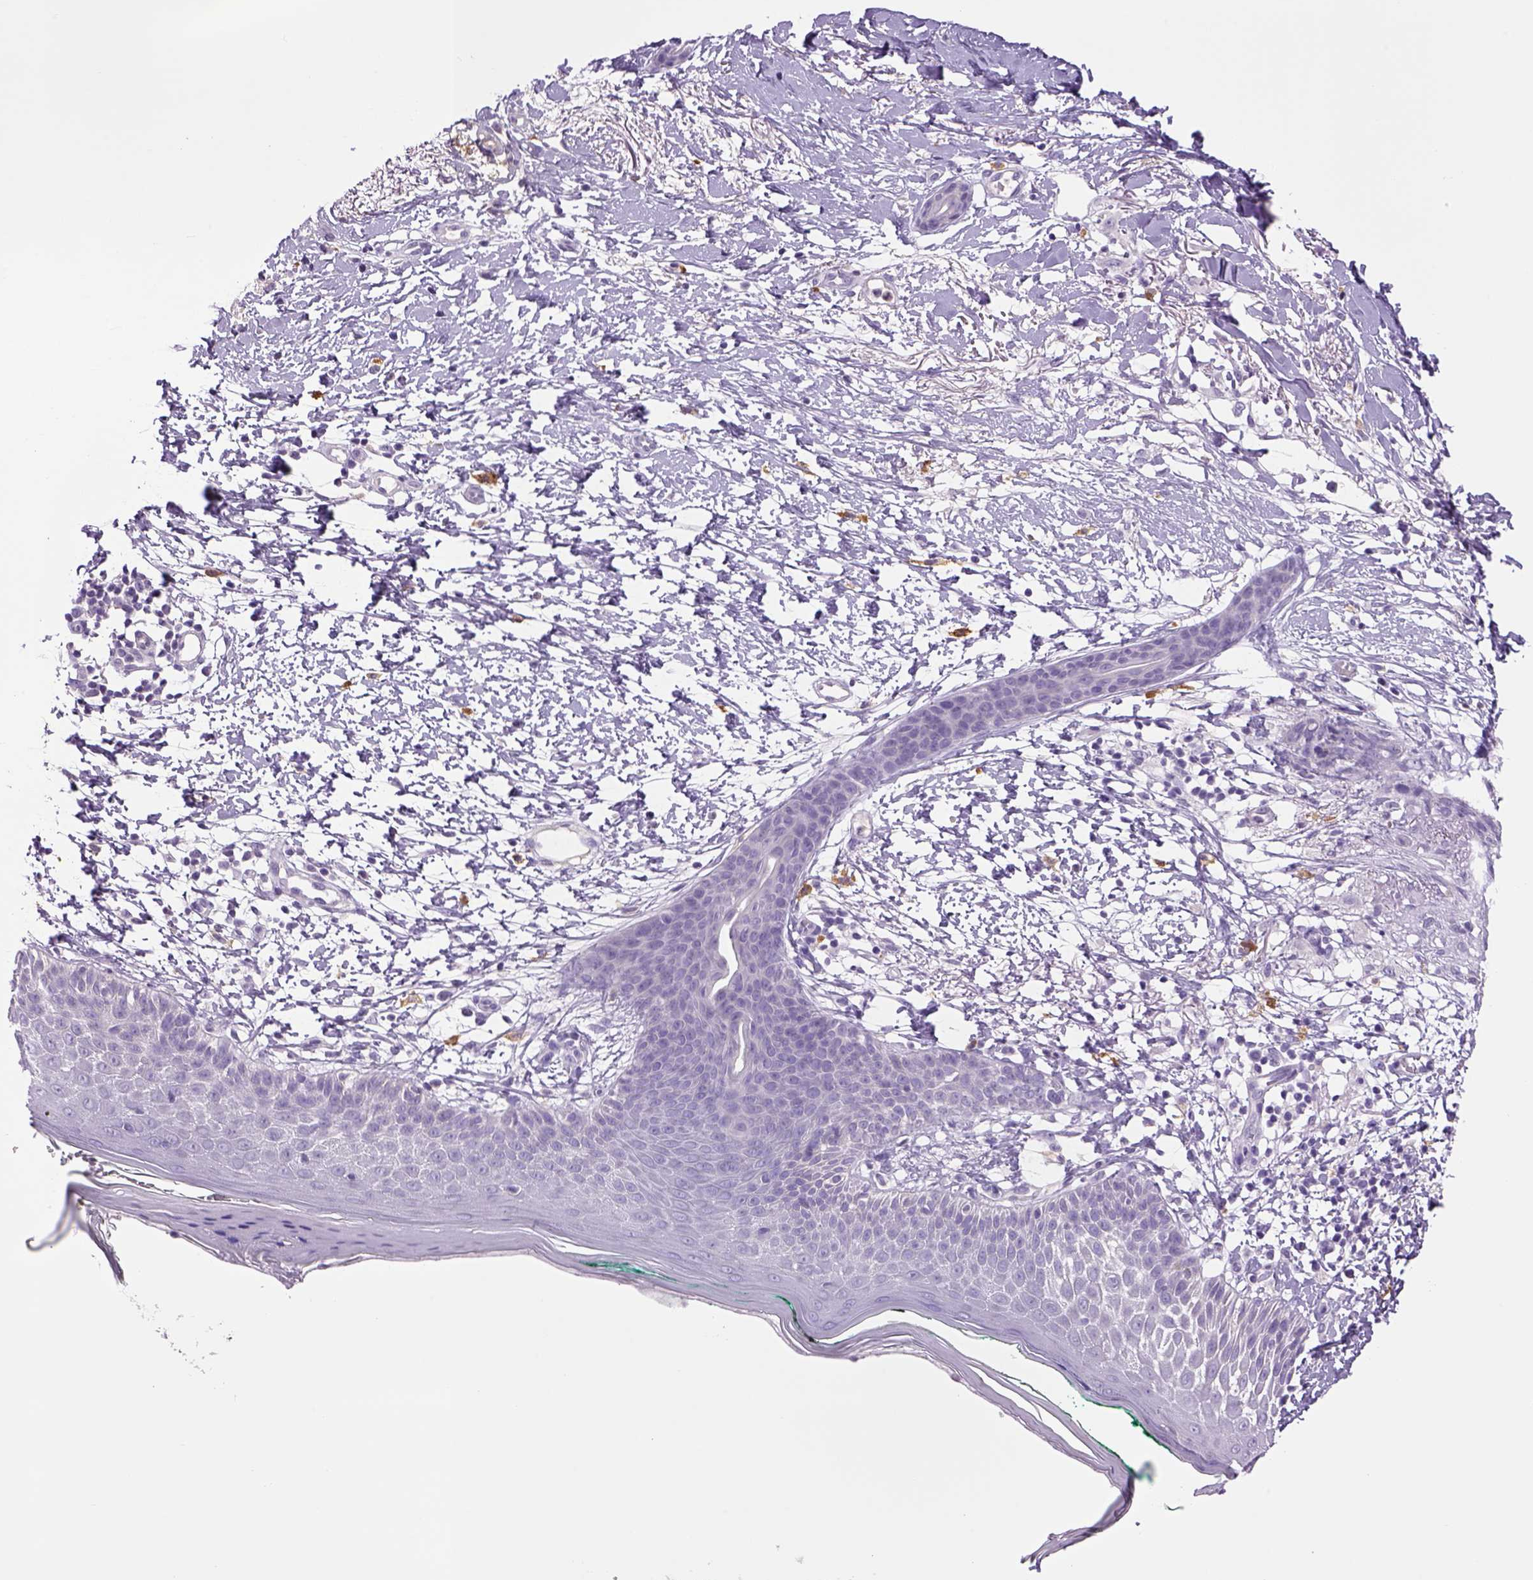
{"staining": {"intensity": "negative", "quantity": "none", "location": "none"}, "tissue": "skin cancer", "cell_type": "Tumor cells", "image_type": "cancer", "snomed": [{"axis": "morphology", "description": "Normal tissue, NOS"}, {"axis": "morphology", "description": "Basal cell carcinoma"}, {"axis": "topography", "description": "Skin"}], "caption": "A micrograph of human basal cell carcinoma (skin) is negative for staining in tumor cells.", "gene": "DBH", "patient": {"sex": "male", "age": 84}}